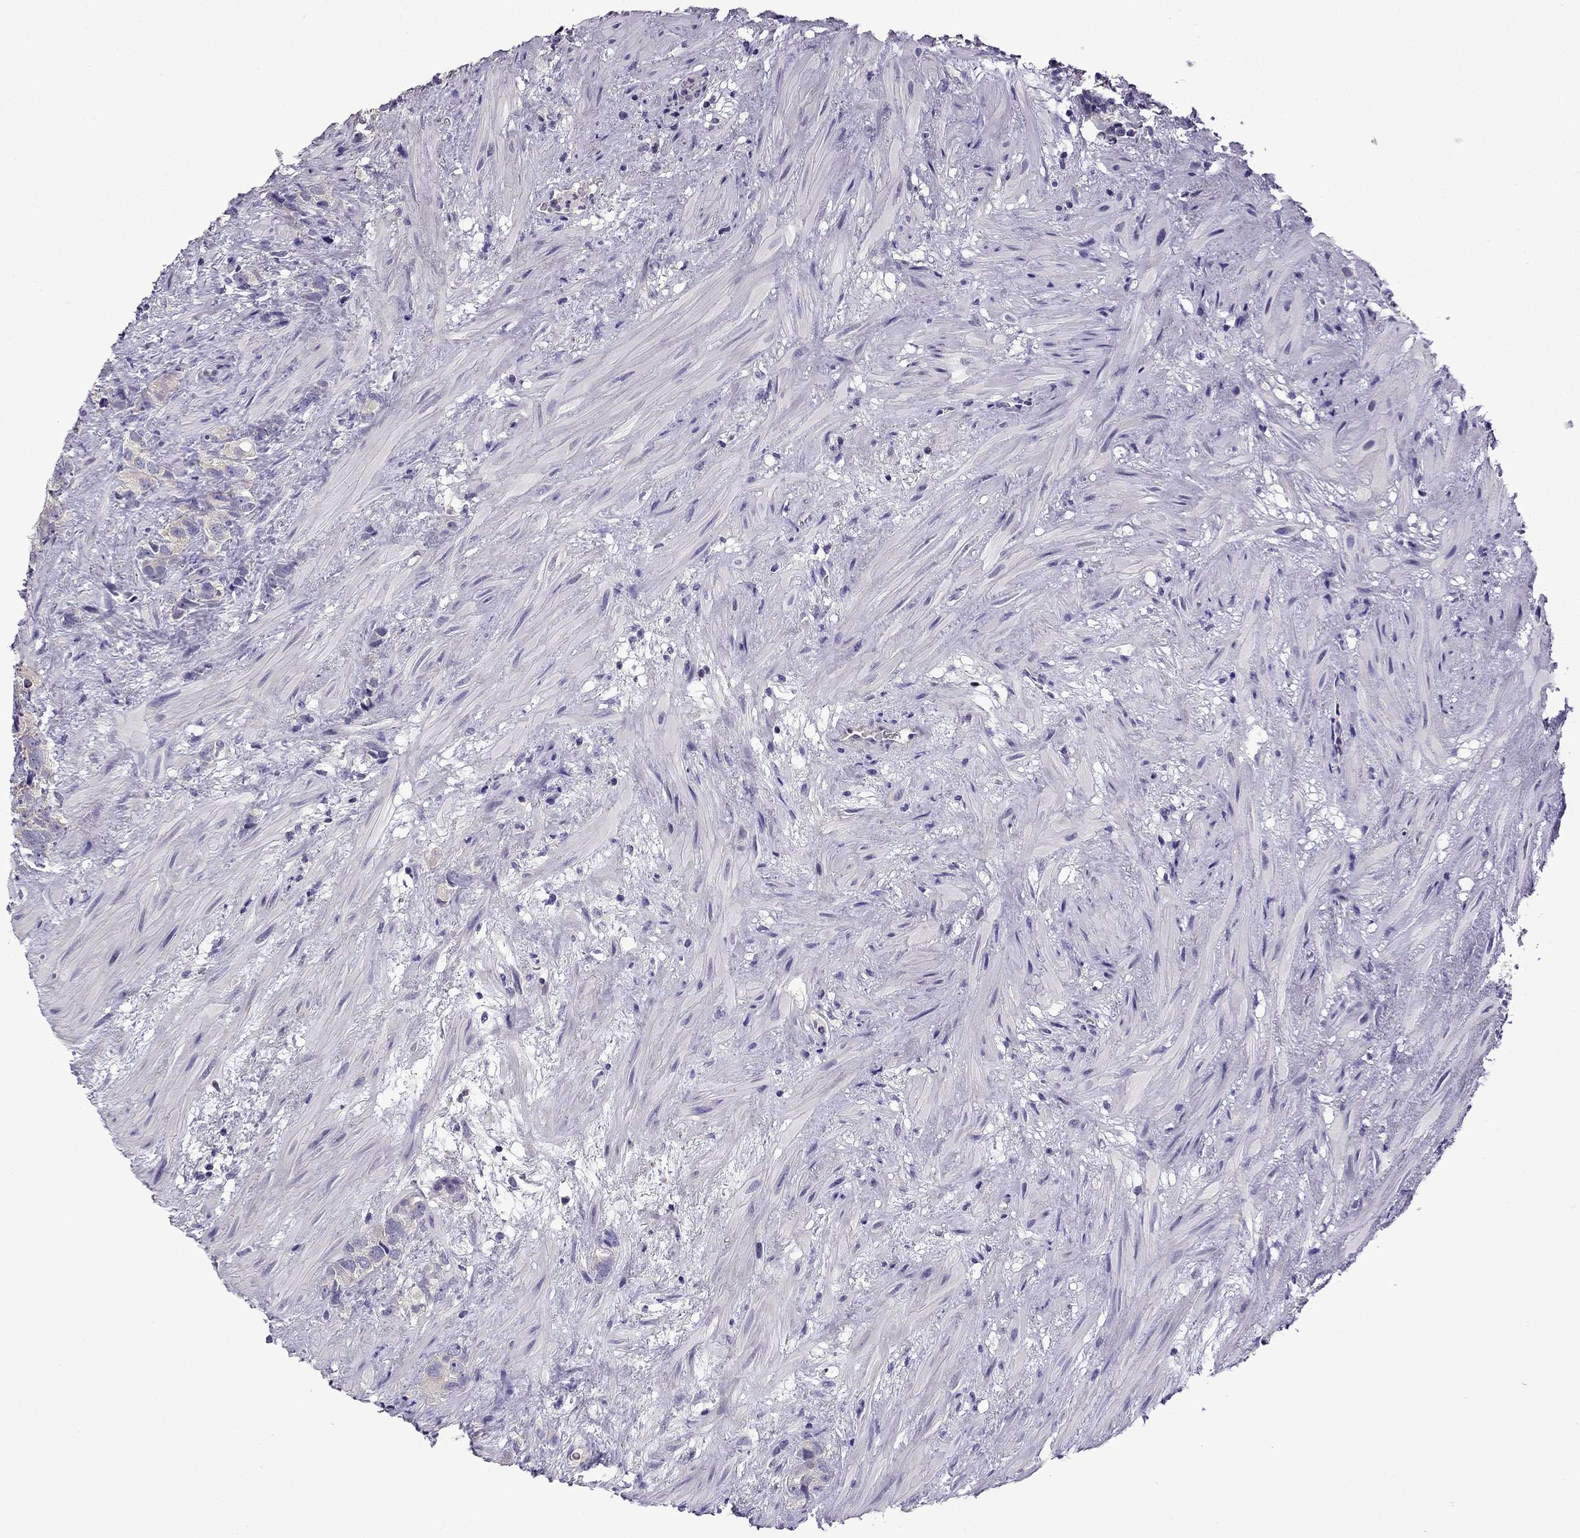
{"staining": {"intensity": "weak", "quantity": "<25%", "location": "cytoplasmic/membranous"}, "tissue": "prostate cancer", "cell_type": "Tumor cells", "image_type": "cancer", "snomed": [{"axis": "morphology", "description": "Adenocarcinoma, High grade"}, {"axis": "topography", "description": "Prostate"}], "caption": "A histopathology image of prostate cancer (high-grade adenocarcinoma) stained for a protein reveals no brown staining in tumor cells.", "gene": "TTN", "patient": {"sex": "male", "age": 90}}